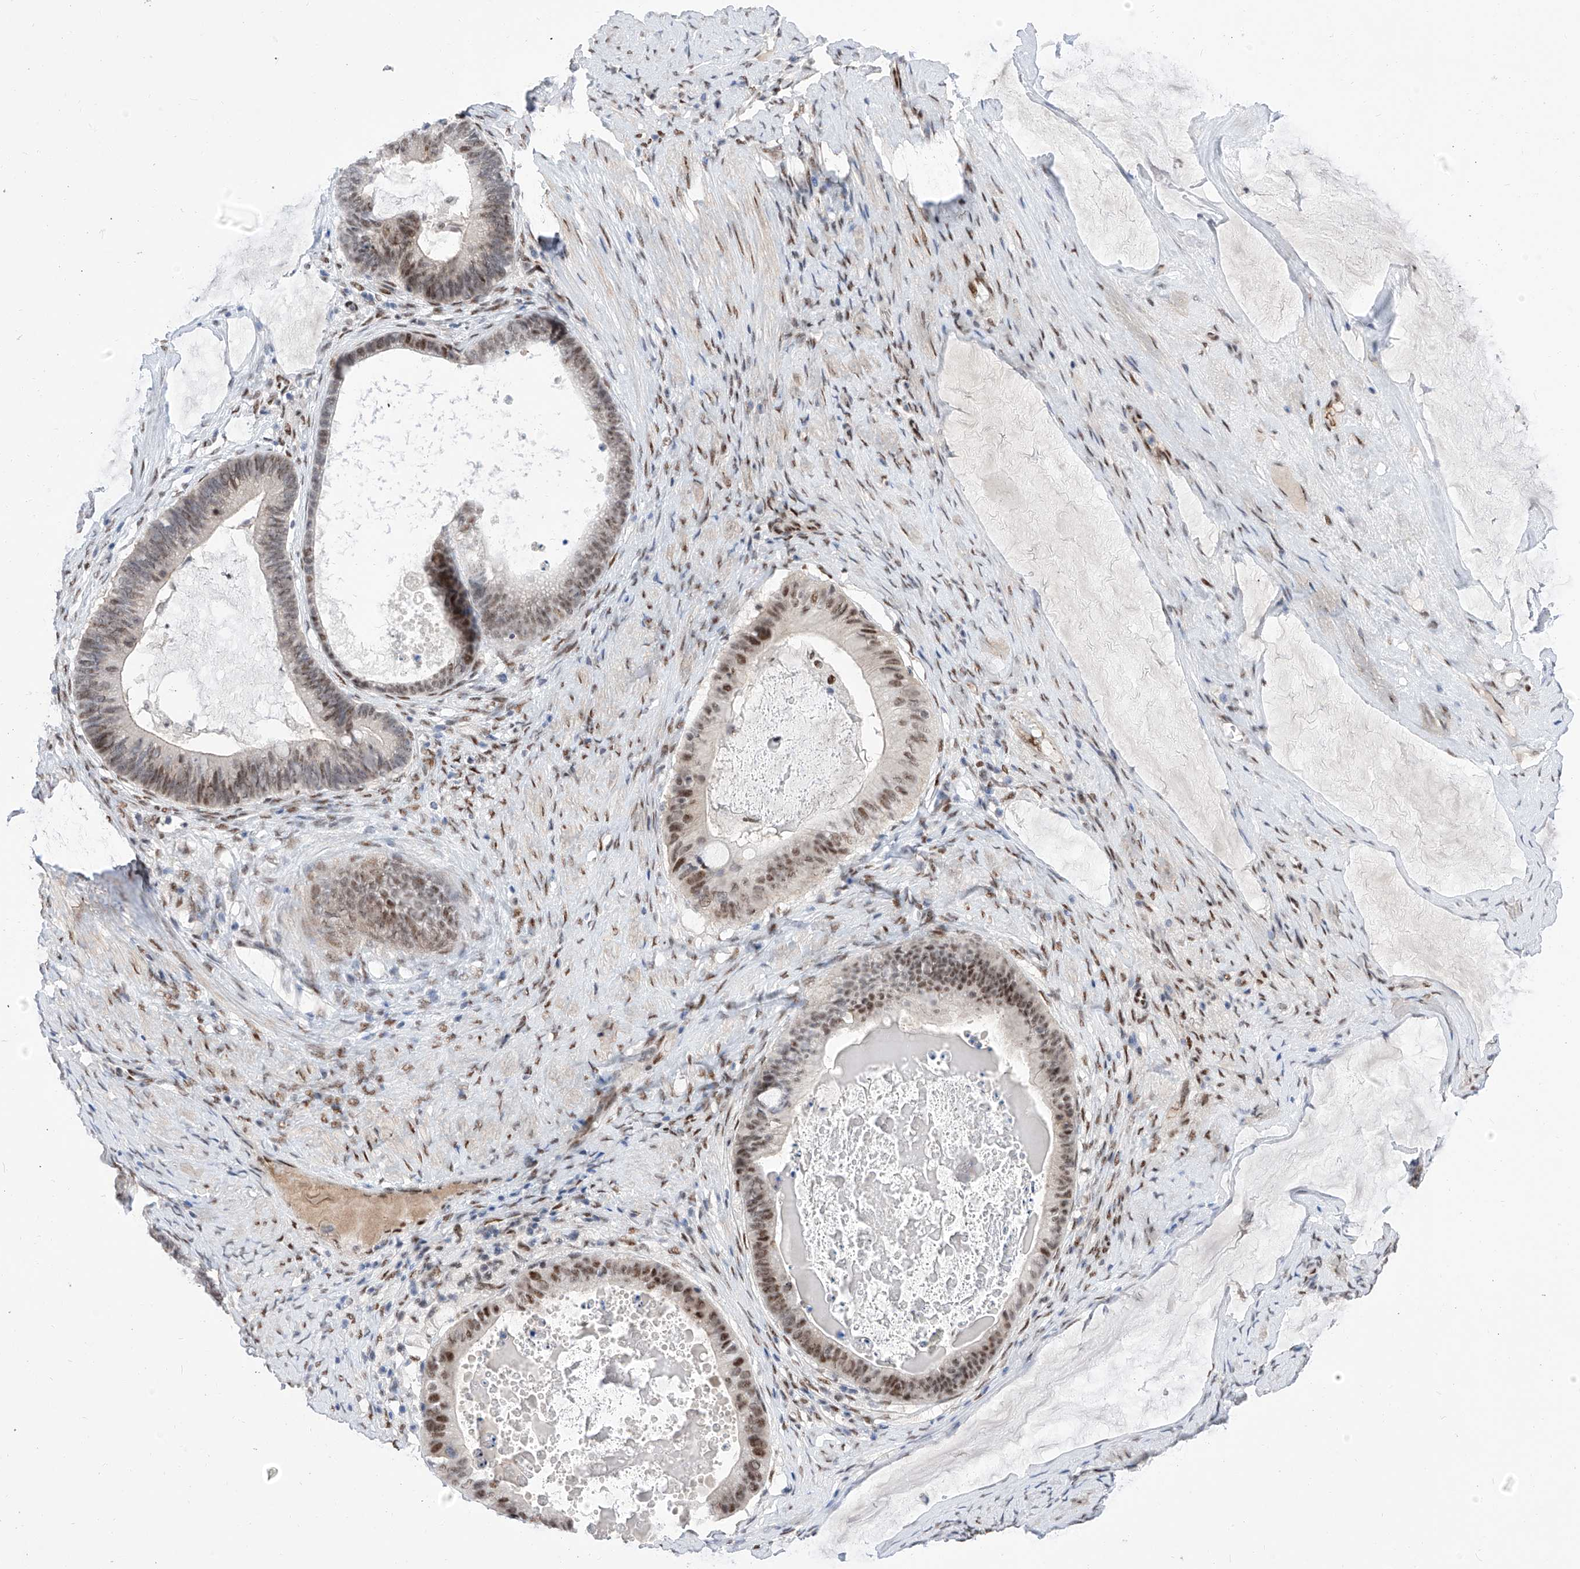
{"staining": {"intensity": "moderate", "quantity": ">75%", "location": "nuclear"}, "tissue": "ovarian cancer", "cell_type": "Tumor cells", "image_type": "cancer", "snomed": [{"axis": "morphology", "description": "Cystadenocarcinoma, mucinous, NOS"}, {"axis": "topography", "description": "Ovary"}], "caption": "IHC (DAB) staining of ovarian mucinous cystadenocarcinoma exhibits moderate nuclear protein expression in about >75% of tumor cells.", "gene": "ATN1", "patient": {"sex": "female", "age": 61}}